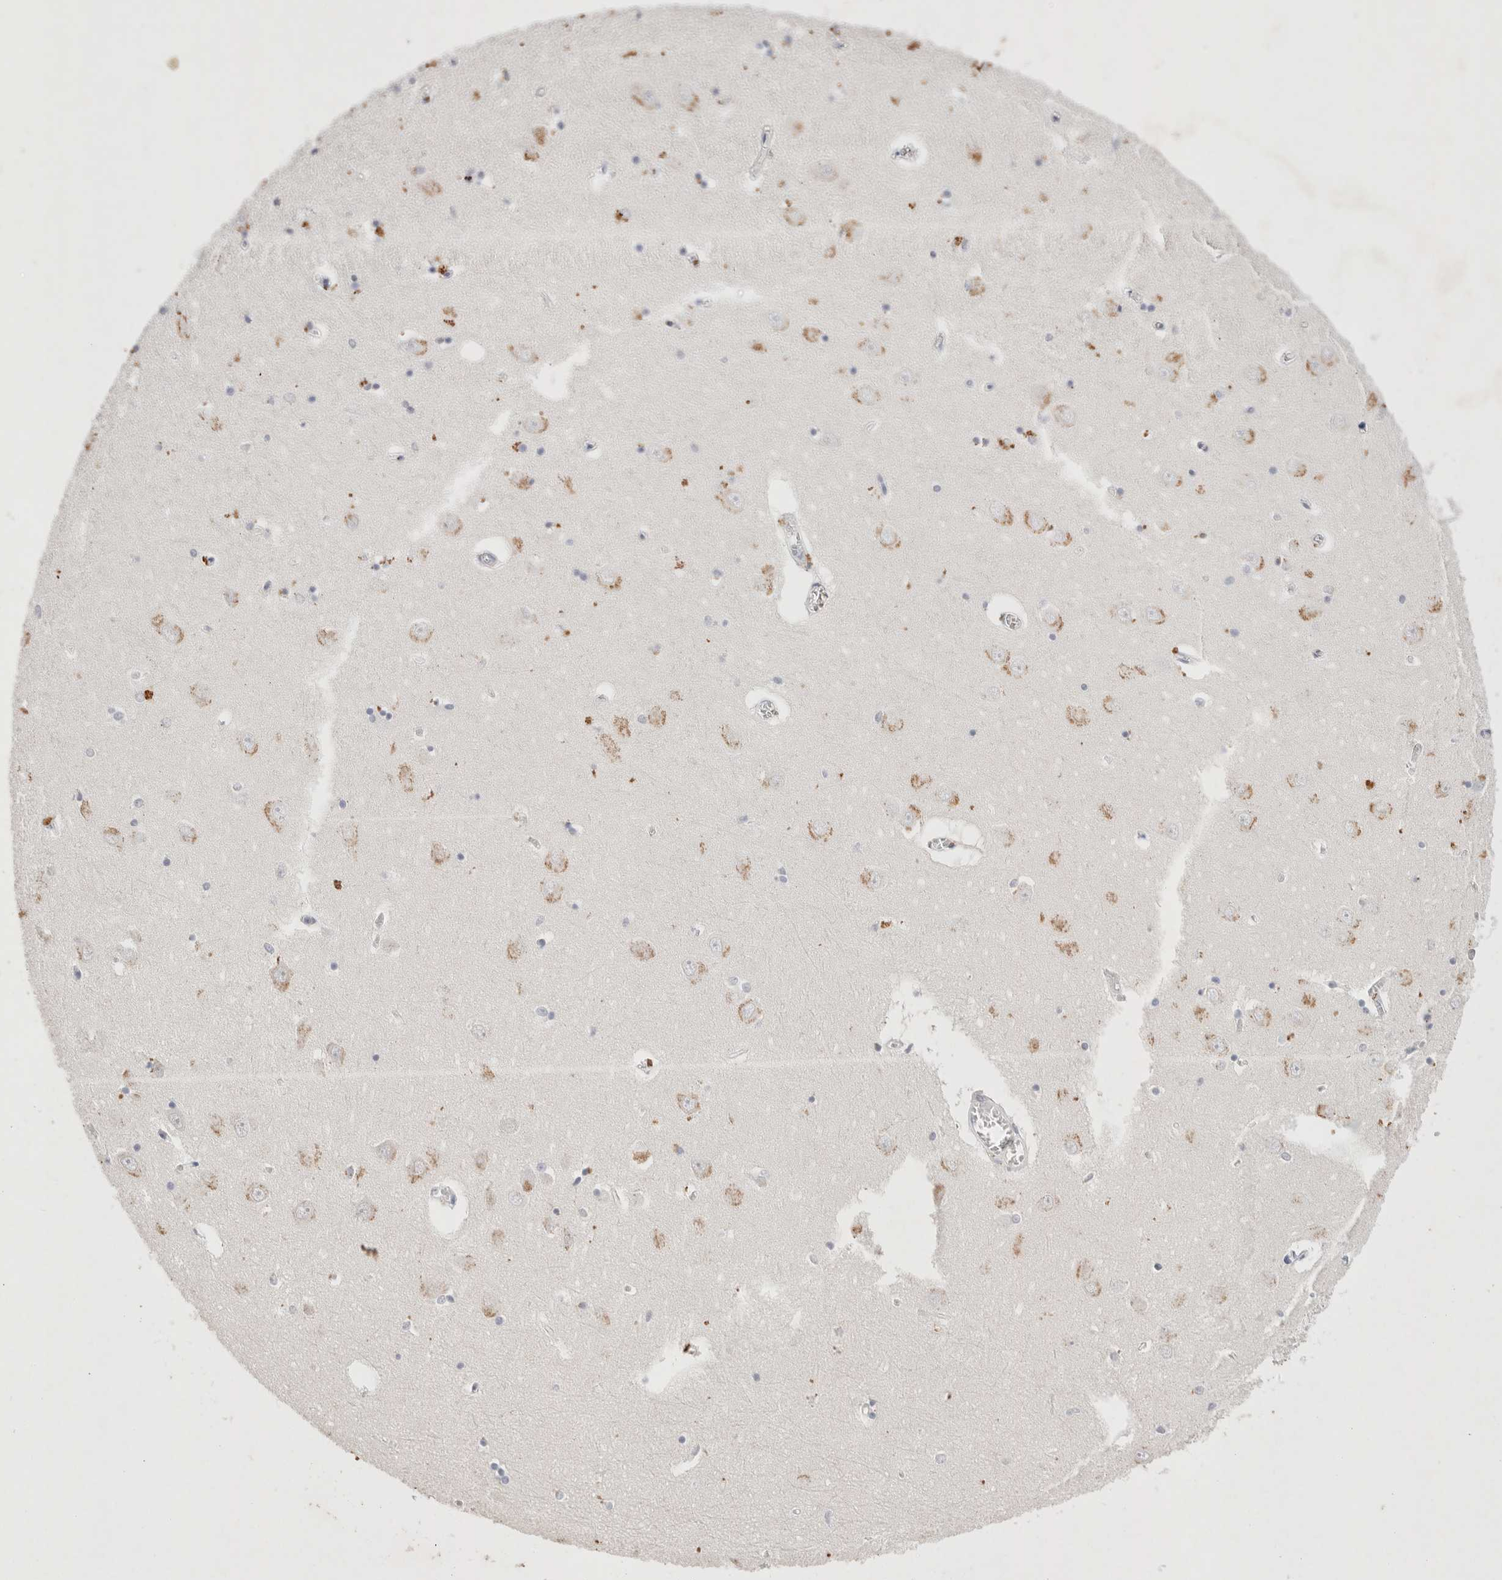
{"staining": {"intensity": "moderate", "quantity": "<25%", "location": "cytoplasmic/membranous"}, "tissue": "hippocampus", "cell_type": "Glial cells", "image_type": "normal", "snomed": [{"axis": "morphology", "description": "Normal tissue, NOS"}, {"axis": "topography", "description": "Hippocampus"}], "caption": "Hippocampus stained with DAB (3,3'-diaminobenzidine) immunohistochemistry displays low levels of moderate cytoplasmic/membranous staining in approximately <25% of glial cells.", "gene": "EPCAM", "patient": {"sex": "male", "age": 70}}